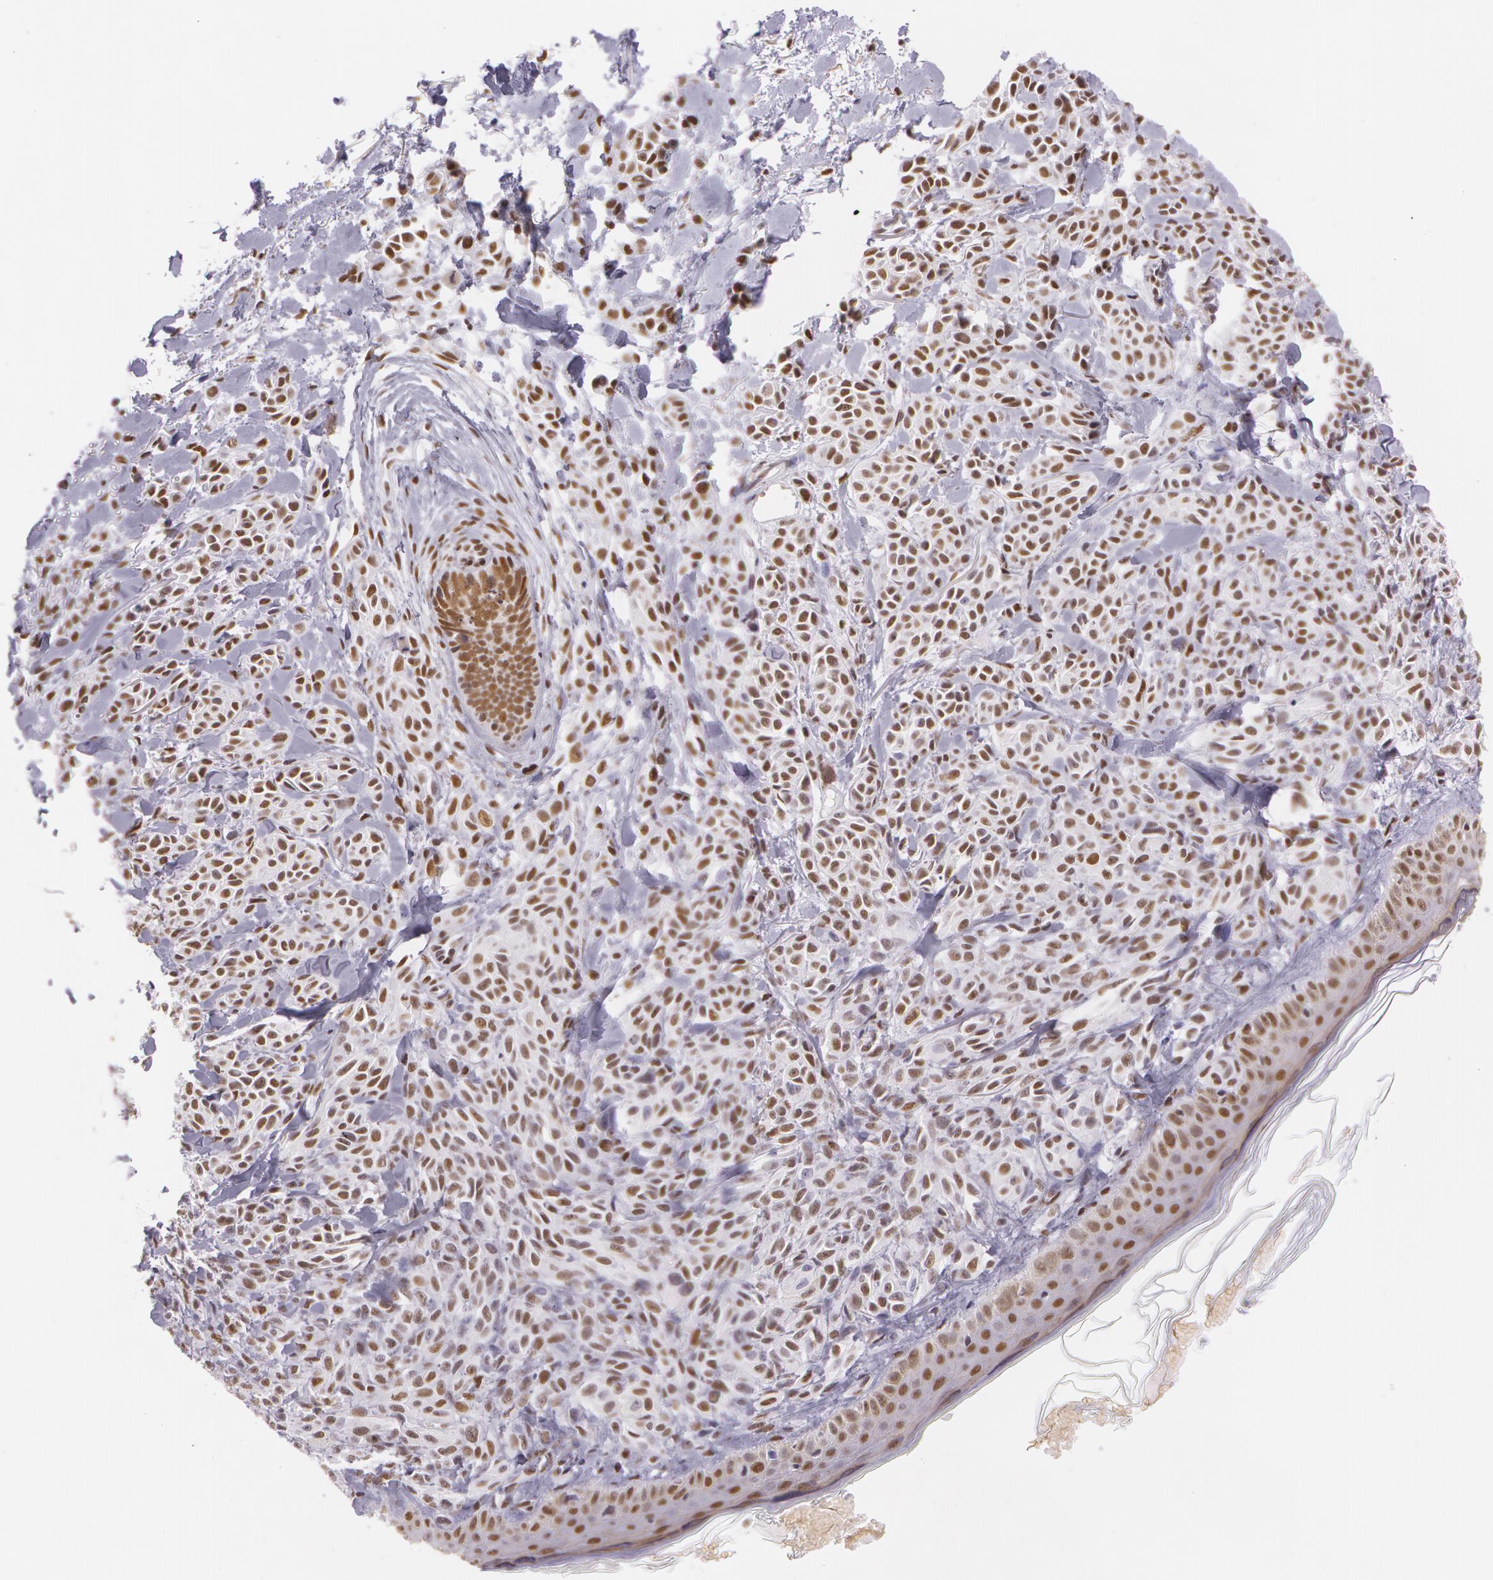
{"staining": {"intensity": "strong", "quantity": ">75%", "location": "nuclear"}, "tissue": "melanoma", "cell_type": "Tumor cells", "image_type": "cancer", "snomed": [{"axis": "morphology", "description": "Malignant melanoma, NOS"}, {"axis": "topography", "description": "Skin"}], "caption": "DAB immunohistochemical staining of human malignant melanoma demonstrates strong nuclear protein staining in approximately >75% of tumor cells.", "gene": "NBN", "patient": {"sex": "female", "age": 73}}